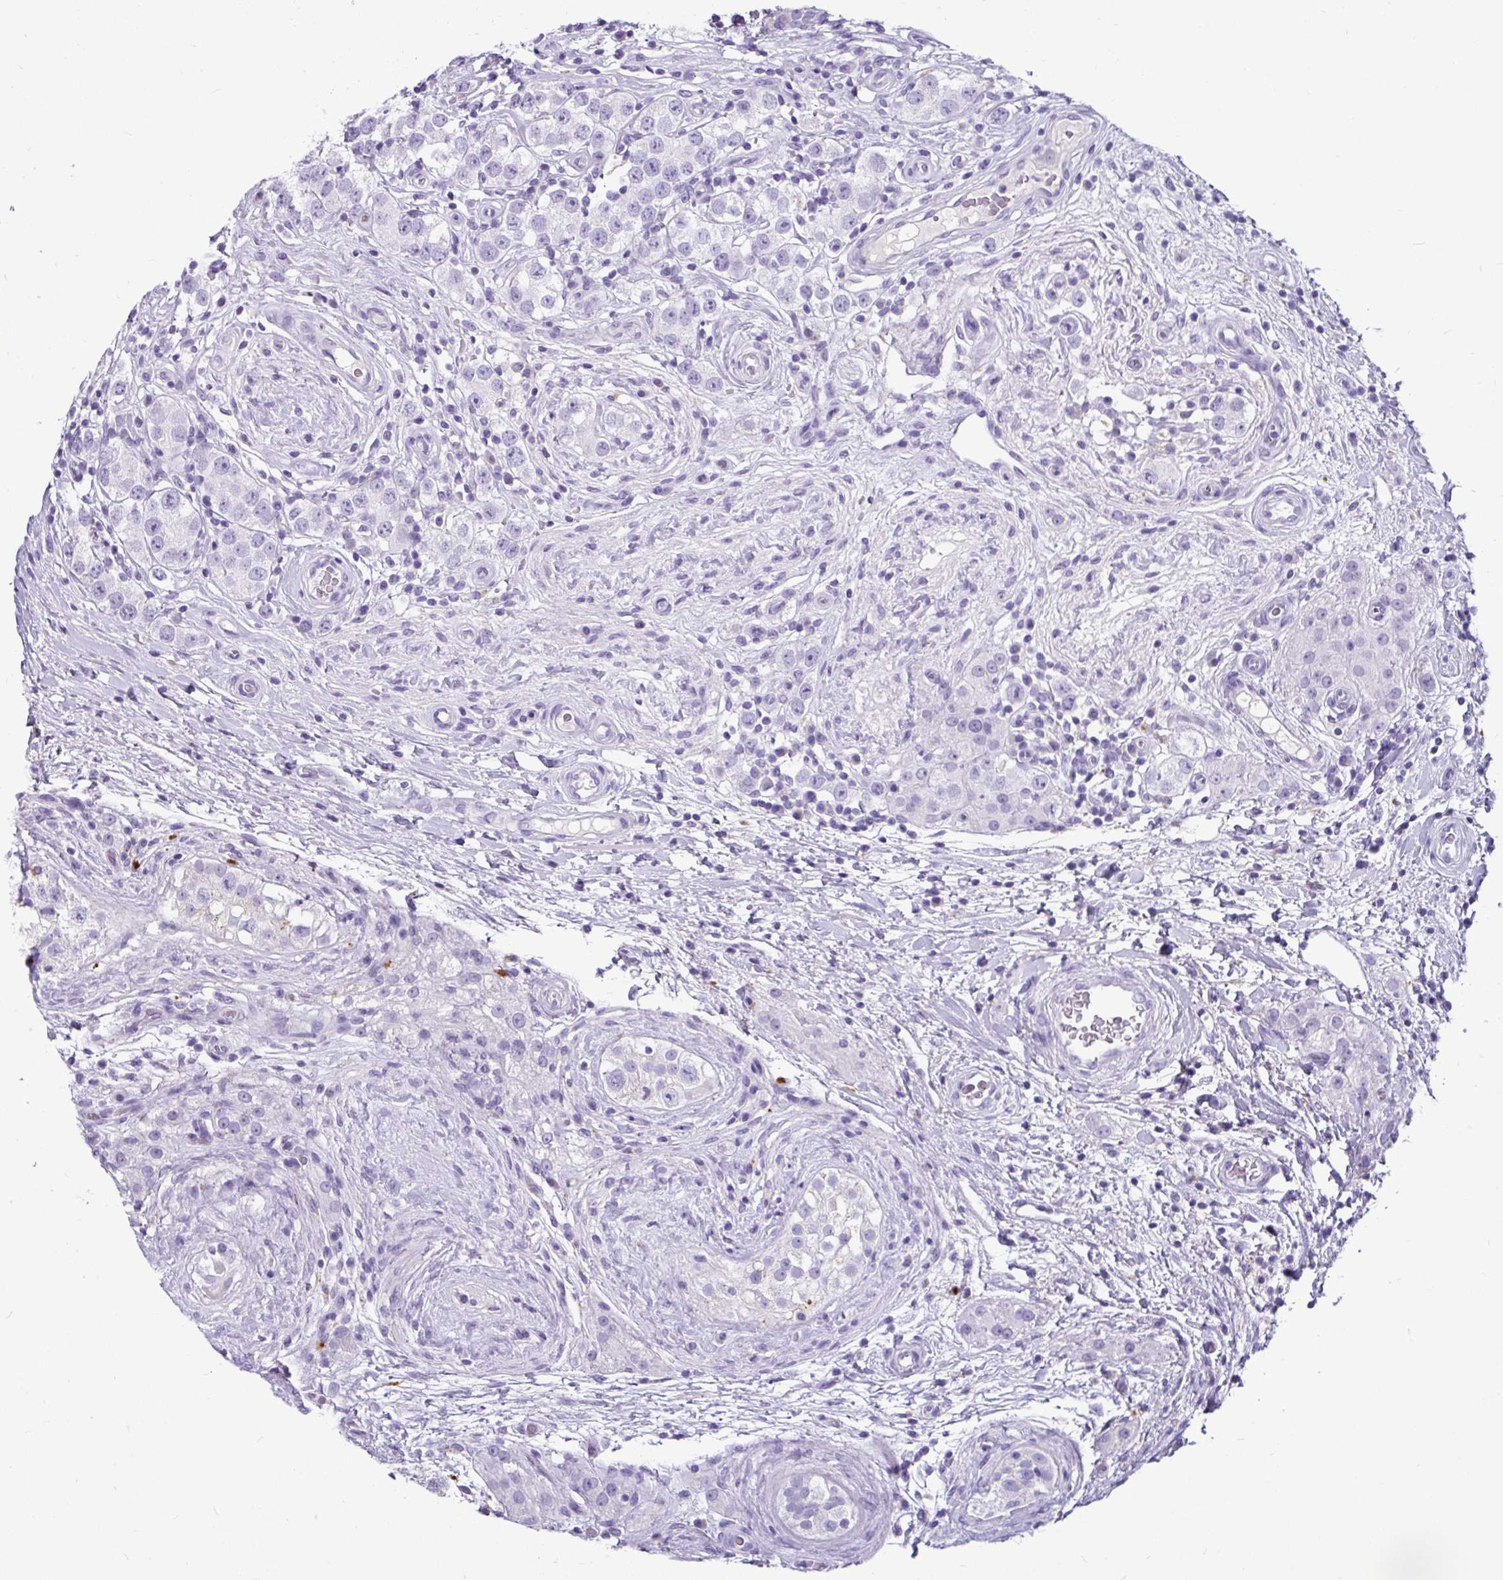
{"staining": {"intensity": "negative", "quantity": "none", "location": "none"}, "tissue": "testis cancer", "cell_type": "Tumor cells", "image_type": "cancer", "snomed": [{"axis": "morphology", "description": "Seminoma, NOS"}, {"axis": "topography", "description": "Testis"}], "caption": "Testis cancer was stained to show a protein in brown. There is no significant staining in tumor cells. (Immunohistochemistry, brightfield microscopy, high magnification).", "gene": "CTSZ", "patient": {"sex": "male", "age": 34}}